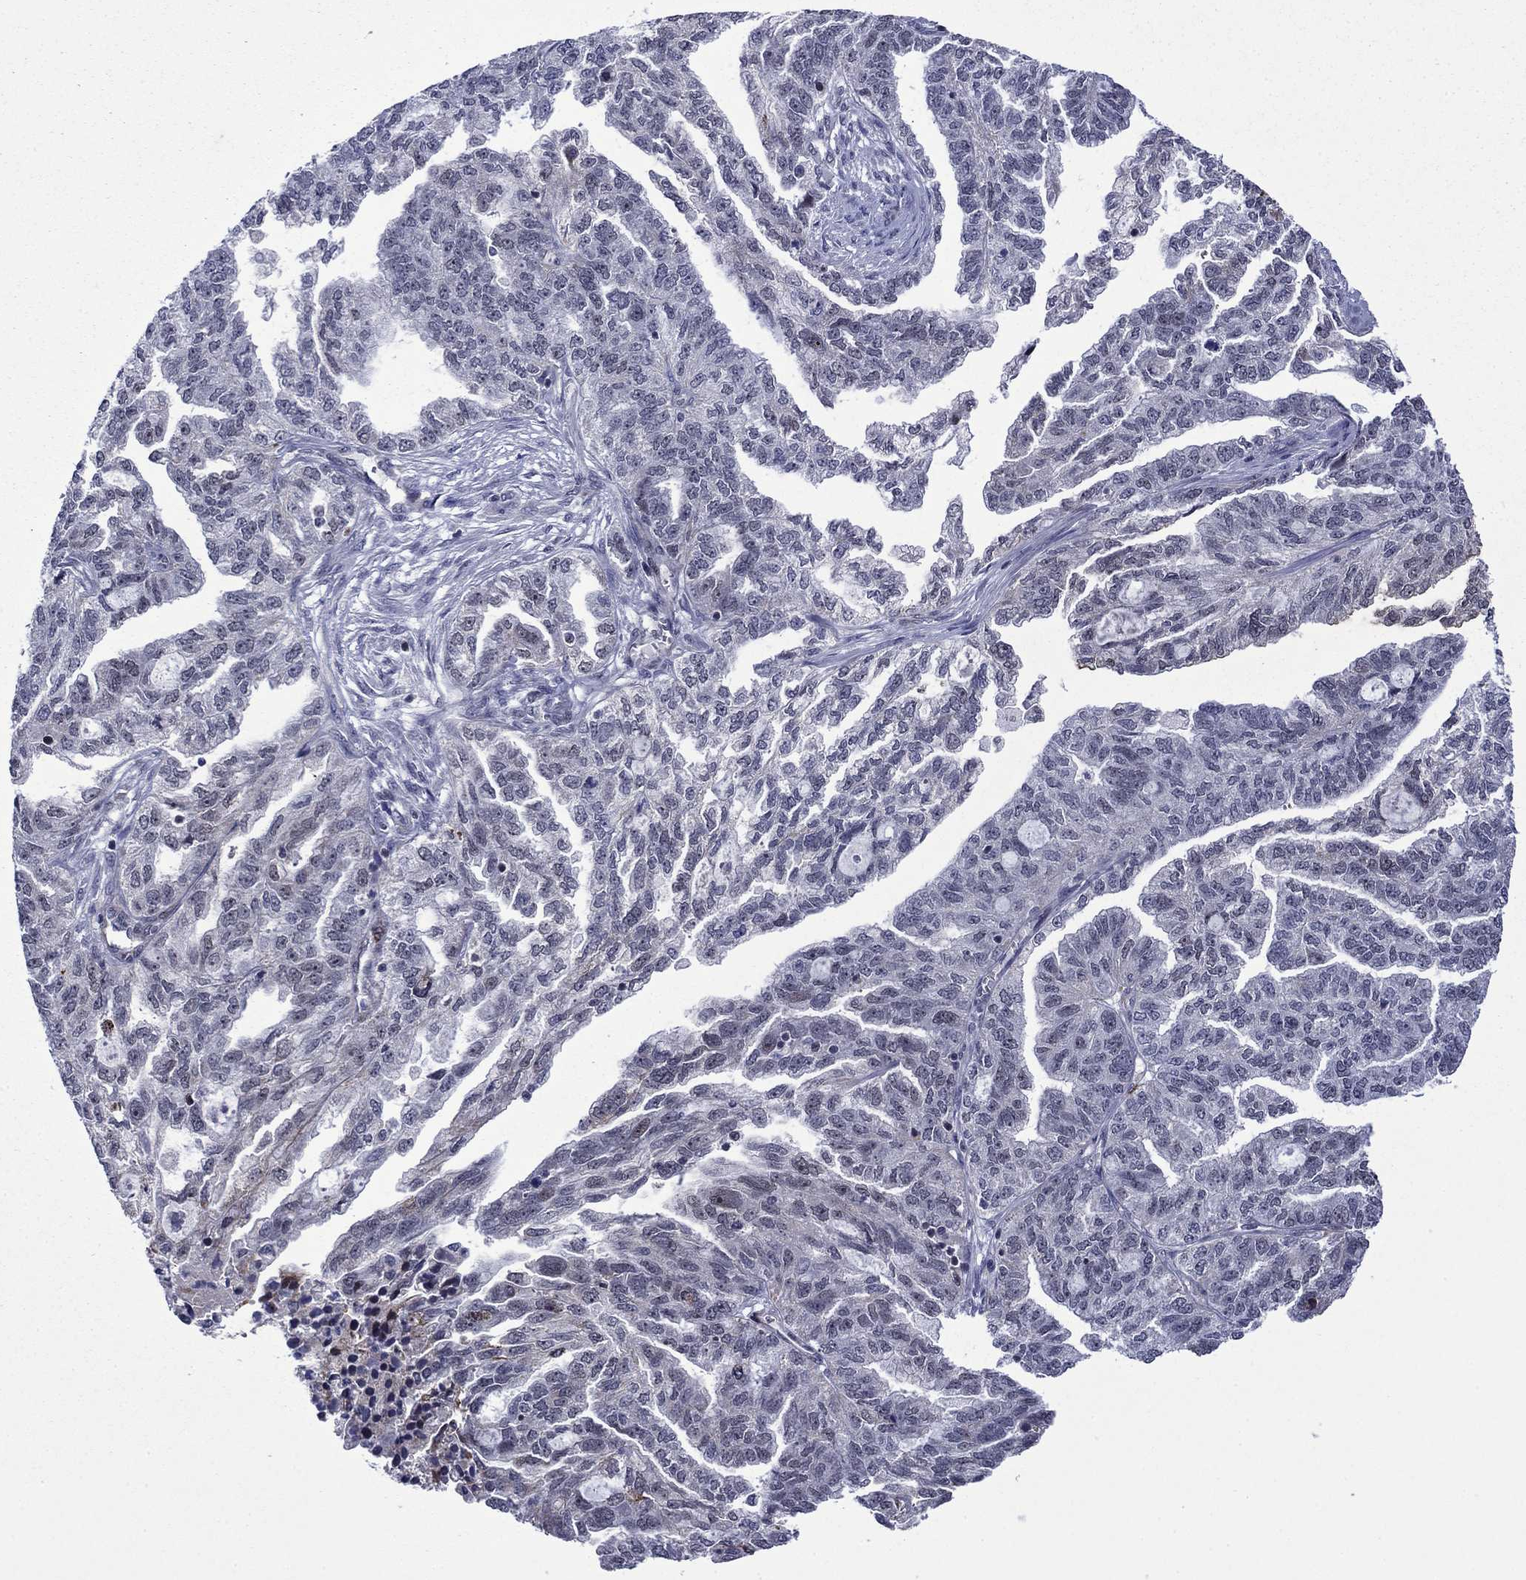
{"staining": {"intensity": "weak", "quantity": "<25%", "location": "cytoplasmic/membranous"}, "tissue": "ovarian cancer", "cell_type": "Tumor cells", "image_type": "cancer", "snomed": [{"axis": "morphology", "description": "Cystadenocarcinoma, serous, NOS"}, {"axis": "topography", "description": "Ovary"}], "caption": "Ovarian cancer was stained to show a protein in brown. There is no significant expression in tumor cells. Brightfield microscopy of IHC stained with DAB (brown) and hematoxylin (blue), captured at high magnification.", "gene": "SURF2", "patient": {"sex": "female", "age": 51}}